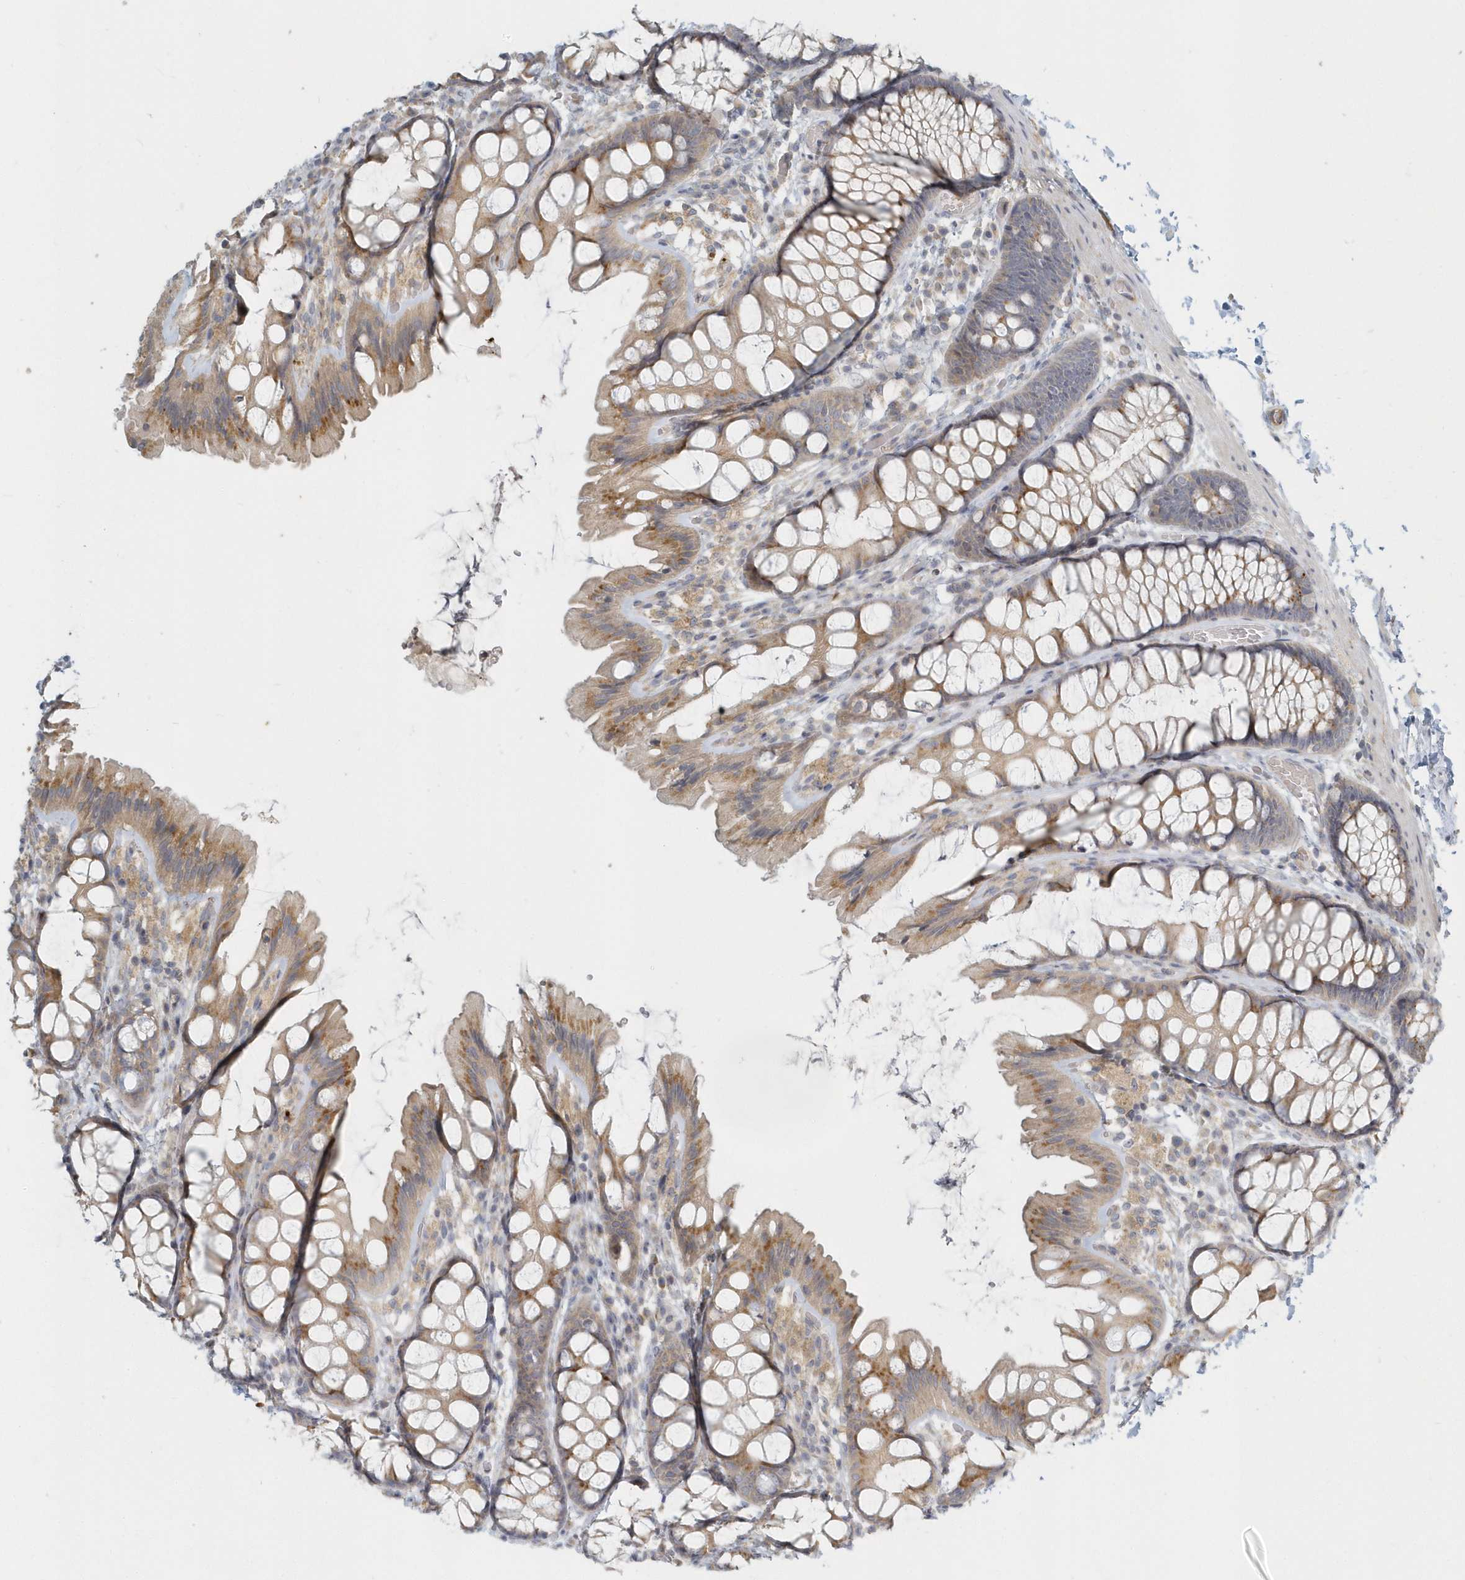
{"staining": {"intensity": "moderate", "quantity": ">75%", "location": "cytoplasmic/membranous"}, "tissue": "colon", "cell_type": "Glandular cells", "image_type": "normal", "snomed": [{"axis": "morphology", "description": "Normal tissue, NOS"}, {"axis": "topography", "description": "Colon"}], "caption": "Protein expression analysis of benign human colon reveals moderate cytoplasmic/membranous staining in approximately >75% of glandular cells. (brown staining indicates protein expression, while blue staining denotes nuclei).", "gene": "NAPB", "patient": {"sex": "male", "age": 47}}